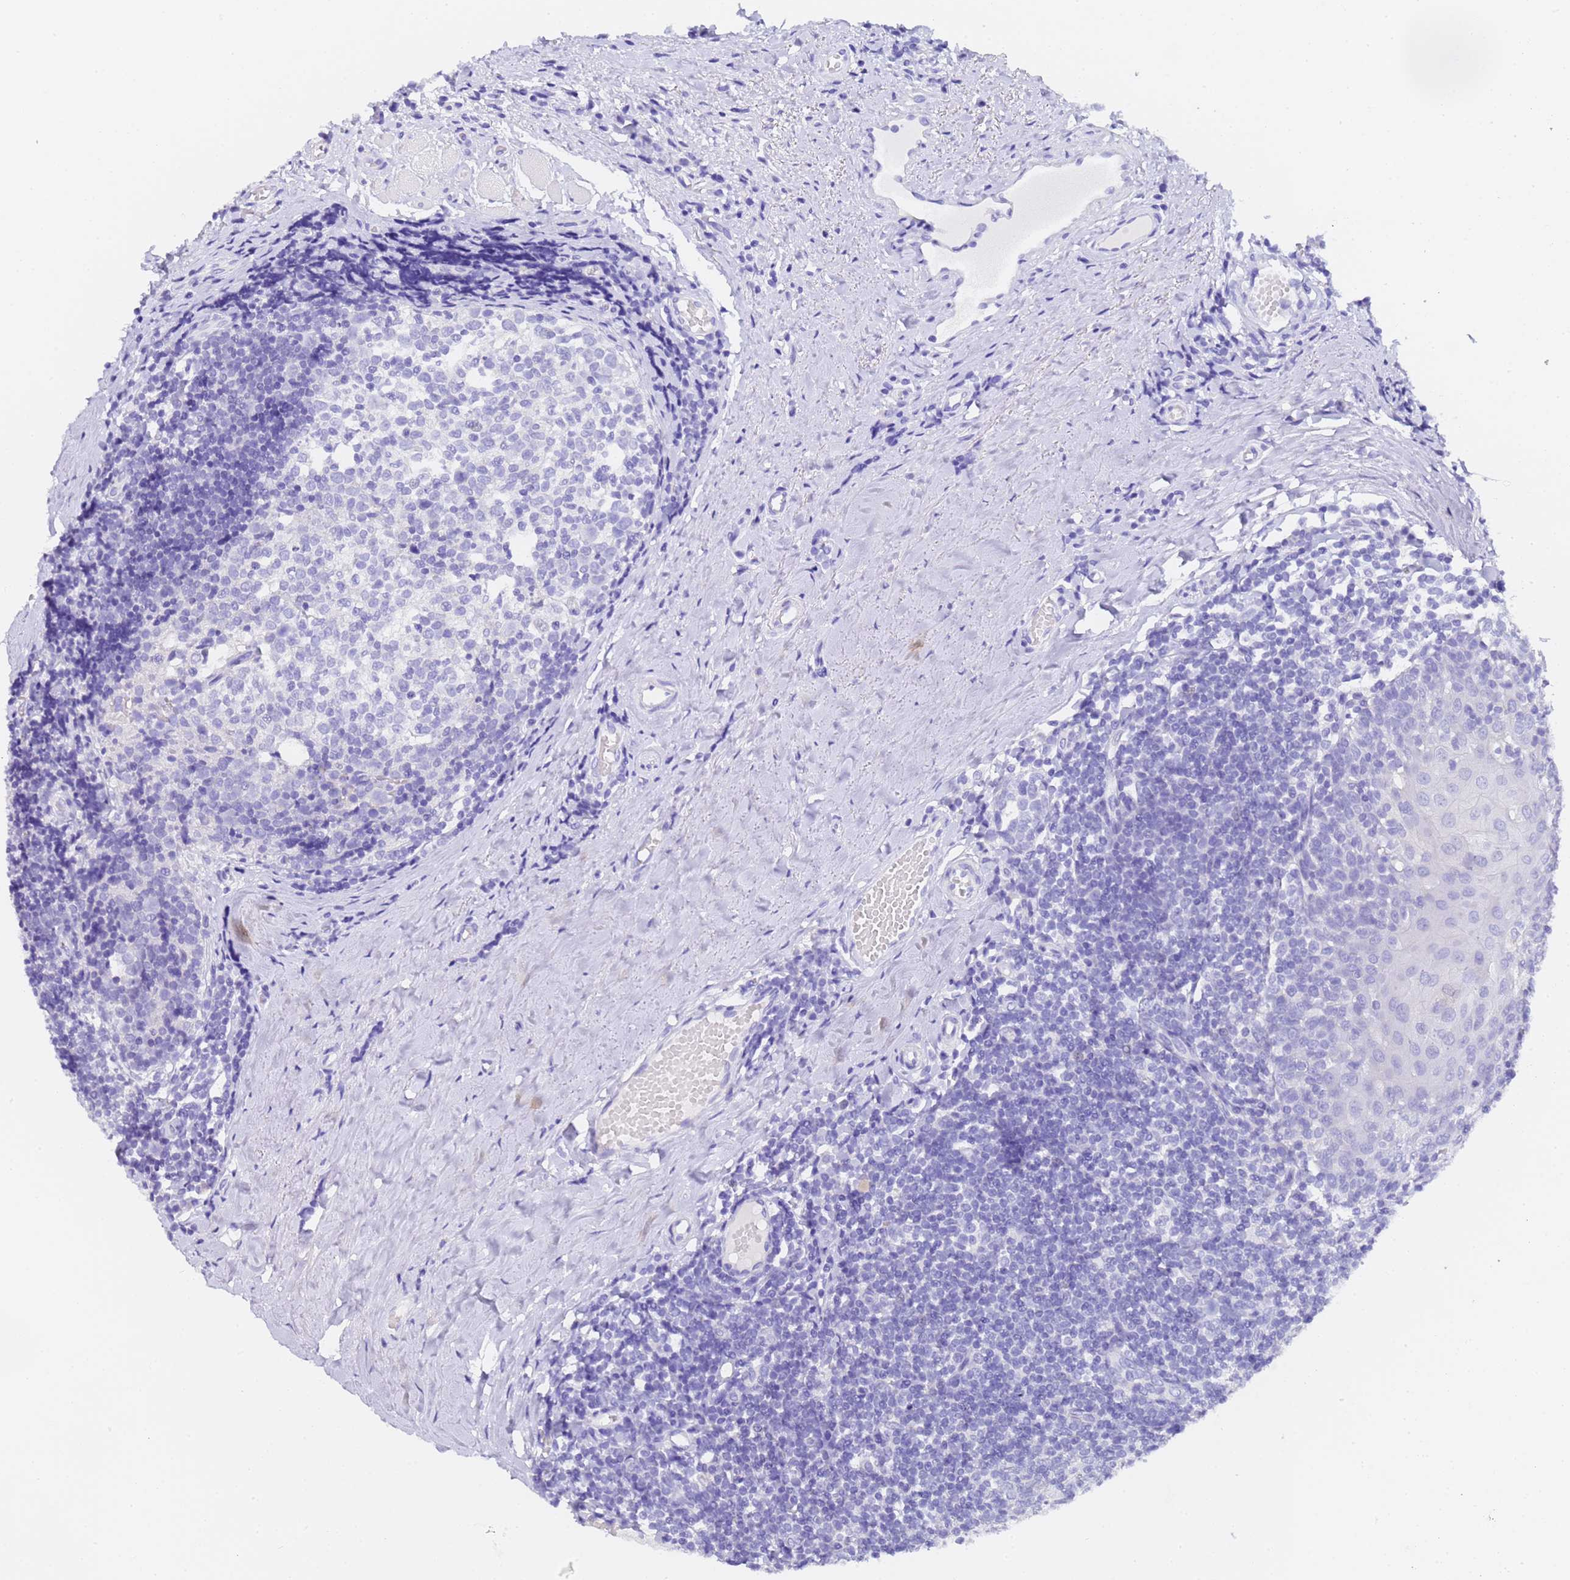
{"staining": {"intensity": "negative", "quantity": "none", "location": "none"}, "tissue": "tonsil", "cell_type": "Germinal center cells", "image_type": "normal", "snomed": [{"axis": "morphology", "description": "Normal tissue, NOS"}, {"axis": "topography", "description": "Tonsil"}], "caption": "Germinal center cells show no significant protein staining in normal tonsil. (Stains: DAB immunohistochemistry (IHC) with hematoxylin counter stain, Microscopy: brightfield microscopy at high magnification).", "gene": "GABRA1", "patient": {"sex": "female", "age": 19}}